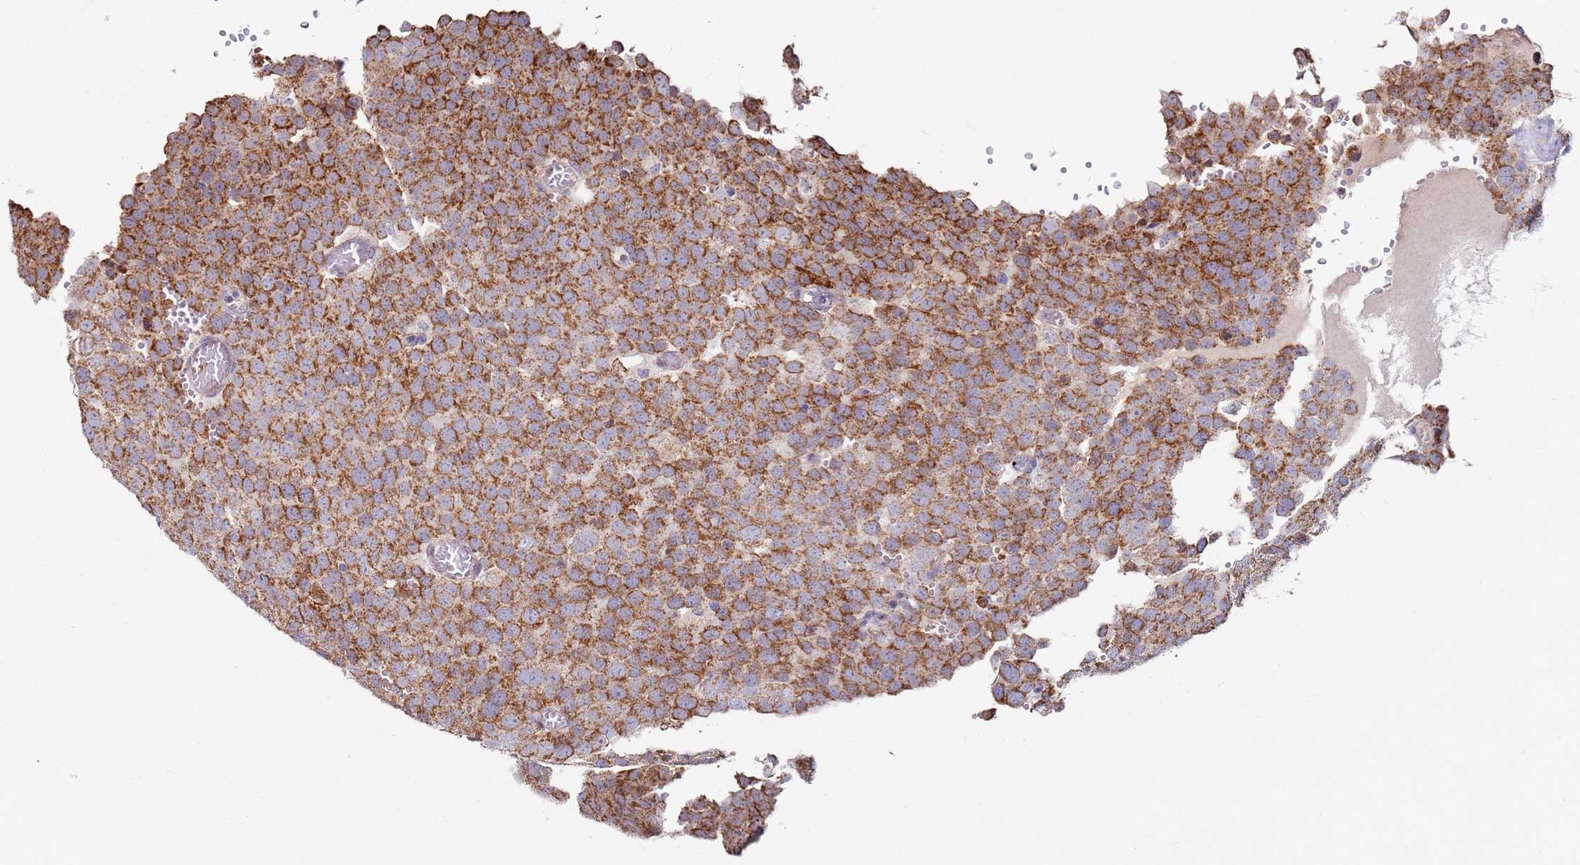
{"staining": {"intensity": "strong", "quantity": ">75%", "location": "cytoplasmic/membranous"}, "tissue": "testis cancer", "cell_type": "Tumor cells", "image_type": "cancer", "snomed": [{"axis": "morphology", "description": "Normal tissue, NOS"}, {"axis": "morphology", "description": "Seminoma, NOS"}, {"axis": "topography", "description": "Testis"}], "caption": "Human testis cancer (seminoma) stained with a brown dye displays strong cytoplasmic/membranous positive positivity in about >75% of tumor cells.", "gene": "RARS2", "patient": {"sex": "male", "age": 71}}